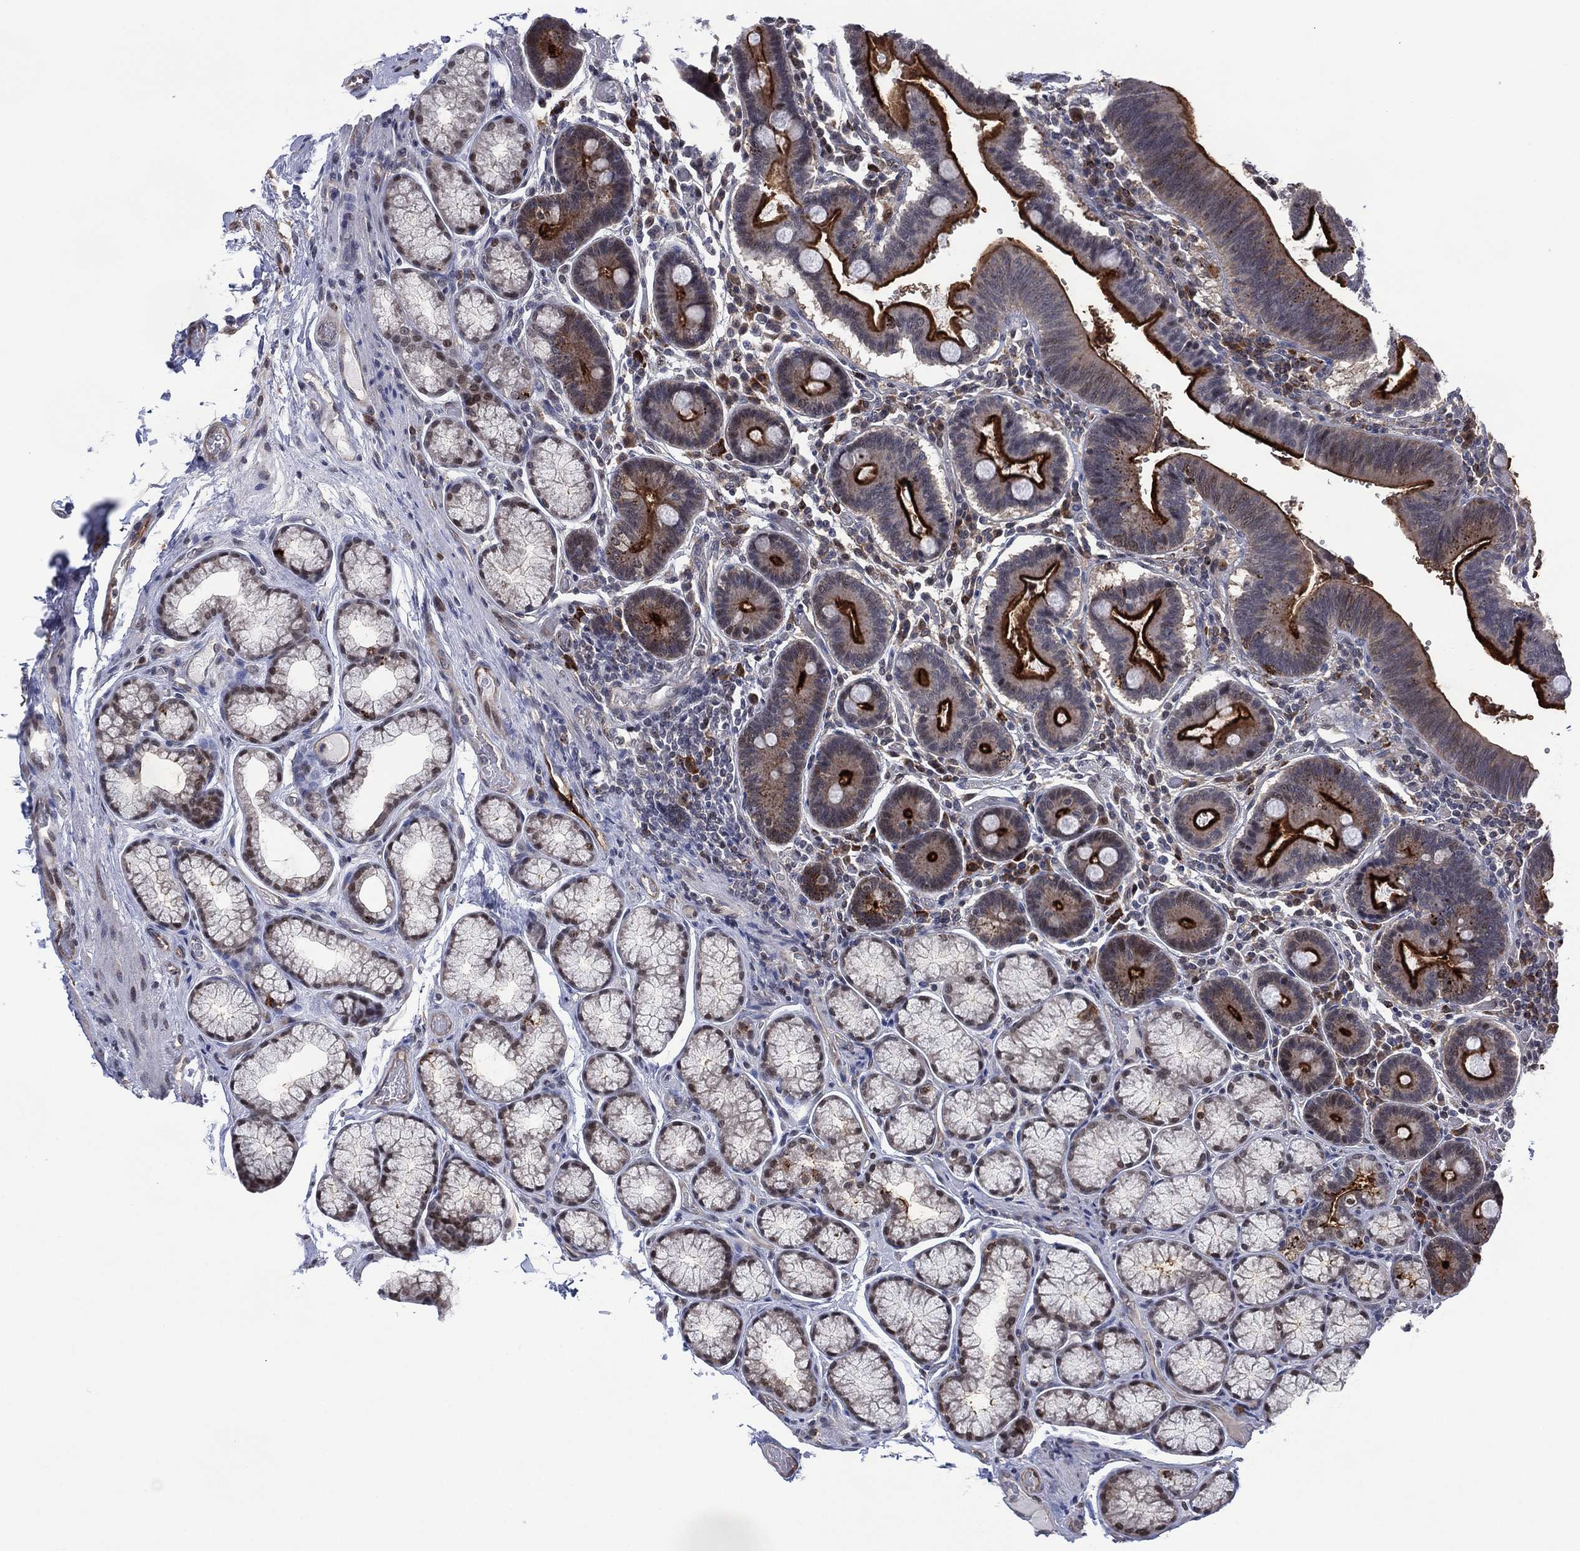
{"staining": {"intensity": "strong", "quantity": "25%-75%", "location": "cytoplasmic/membranous"}, "tissue": "duodenum", "cell_type": "Glandular cells", "image_type": "normal", "snomed": [{"axis": "morphology", "description": "Normal tissue, NOS"}, {"axis": "topography", "description": "Duodenum"}], "caption": "Strong cytoplasmic/membranous staining is appreciated in about 25%-75% of glandular cells in normal duodenum.", "gene": "DPP4", "patient": {"sex": "female", "age": 62}}